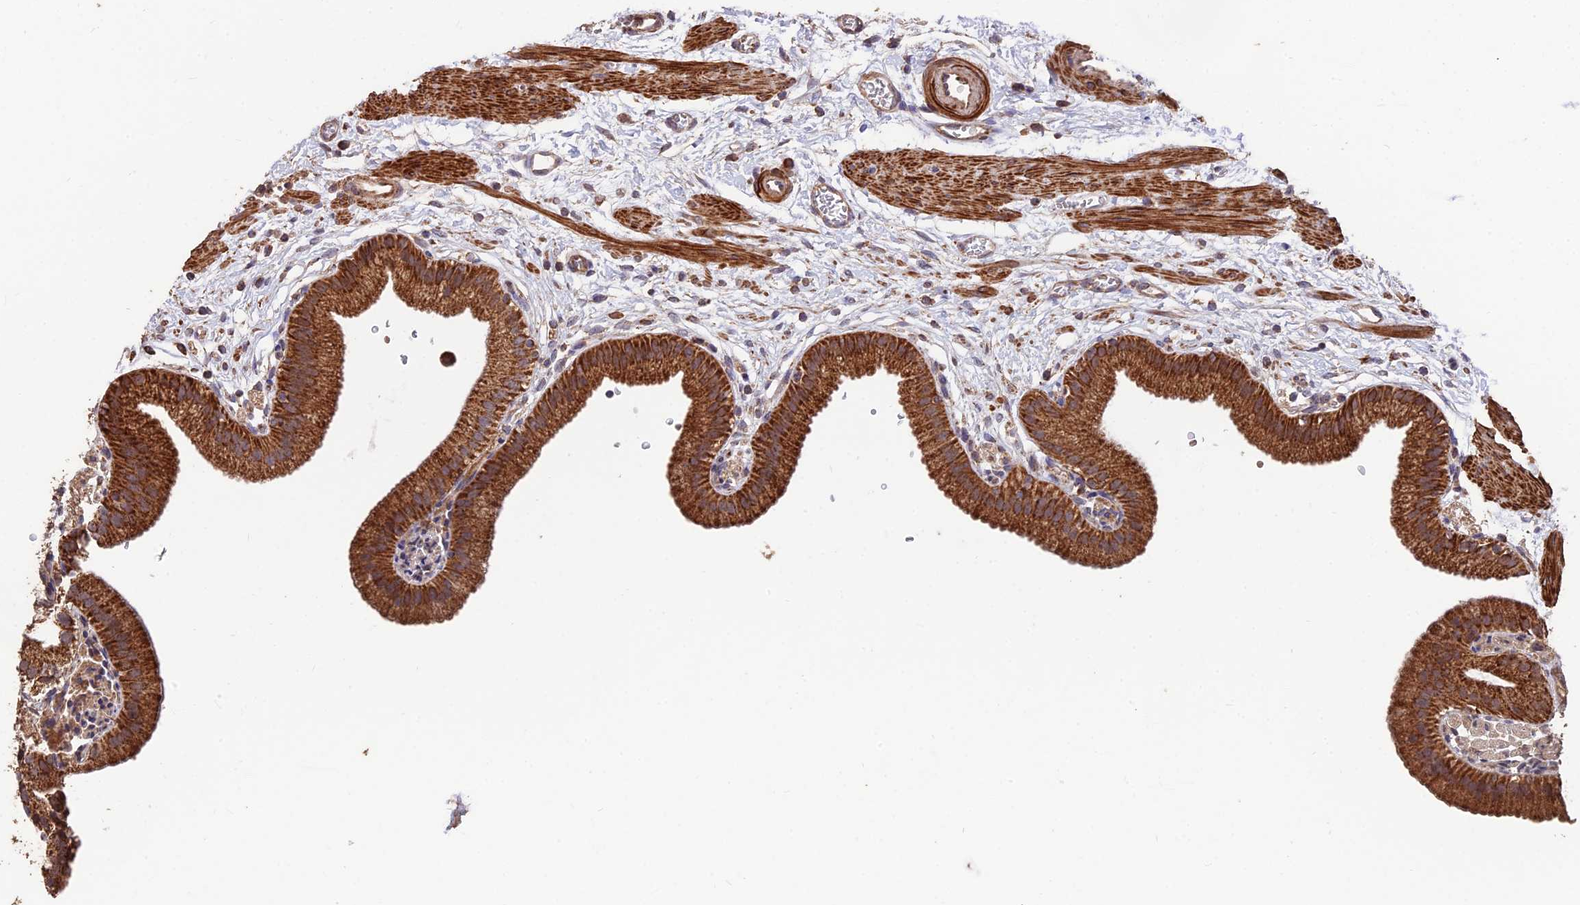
{"staining": {"intensity": "strong", "quantity": ">75%", "location": "cytoplasmic/membranous"}, "tissue": "gallbladder", "cell_type": "Glandular cells", "image_type": "normal", "snomed": [{"axis": "morphology", "description": "Normal tissue, NOS"}, {"axis": "topography", "description": "Gallbladder"}], "caption": "Brown immunohistochemical staining in benign gallbladder shows strong cytoplasmic/membranous expression in approximately >75% of glandular cells. (DAB = brown stain, brightfield microscopy at high magnification).", "gene": "IFT22", "patient": {"sex": "male", "age": 55}}